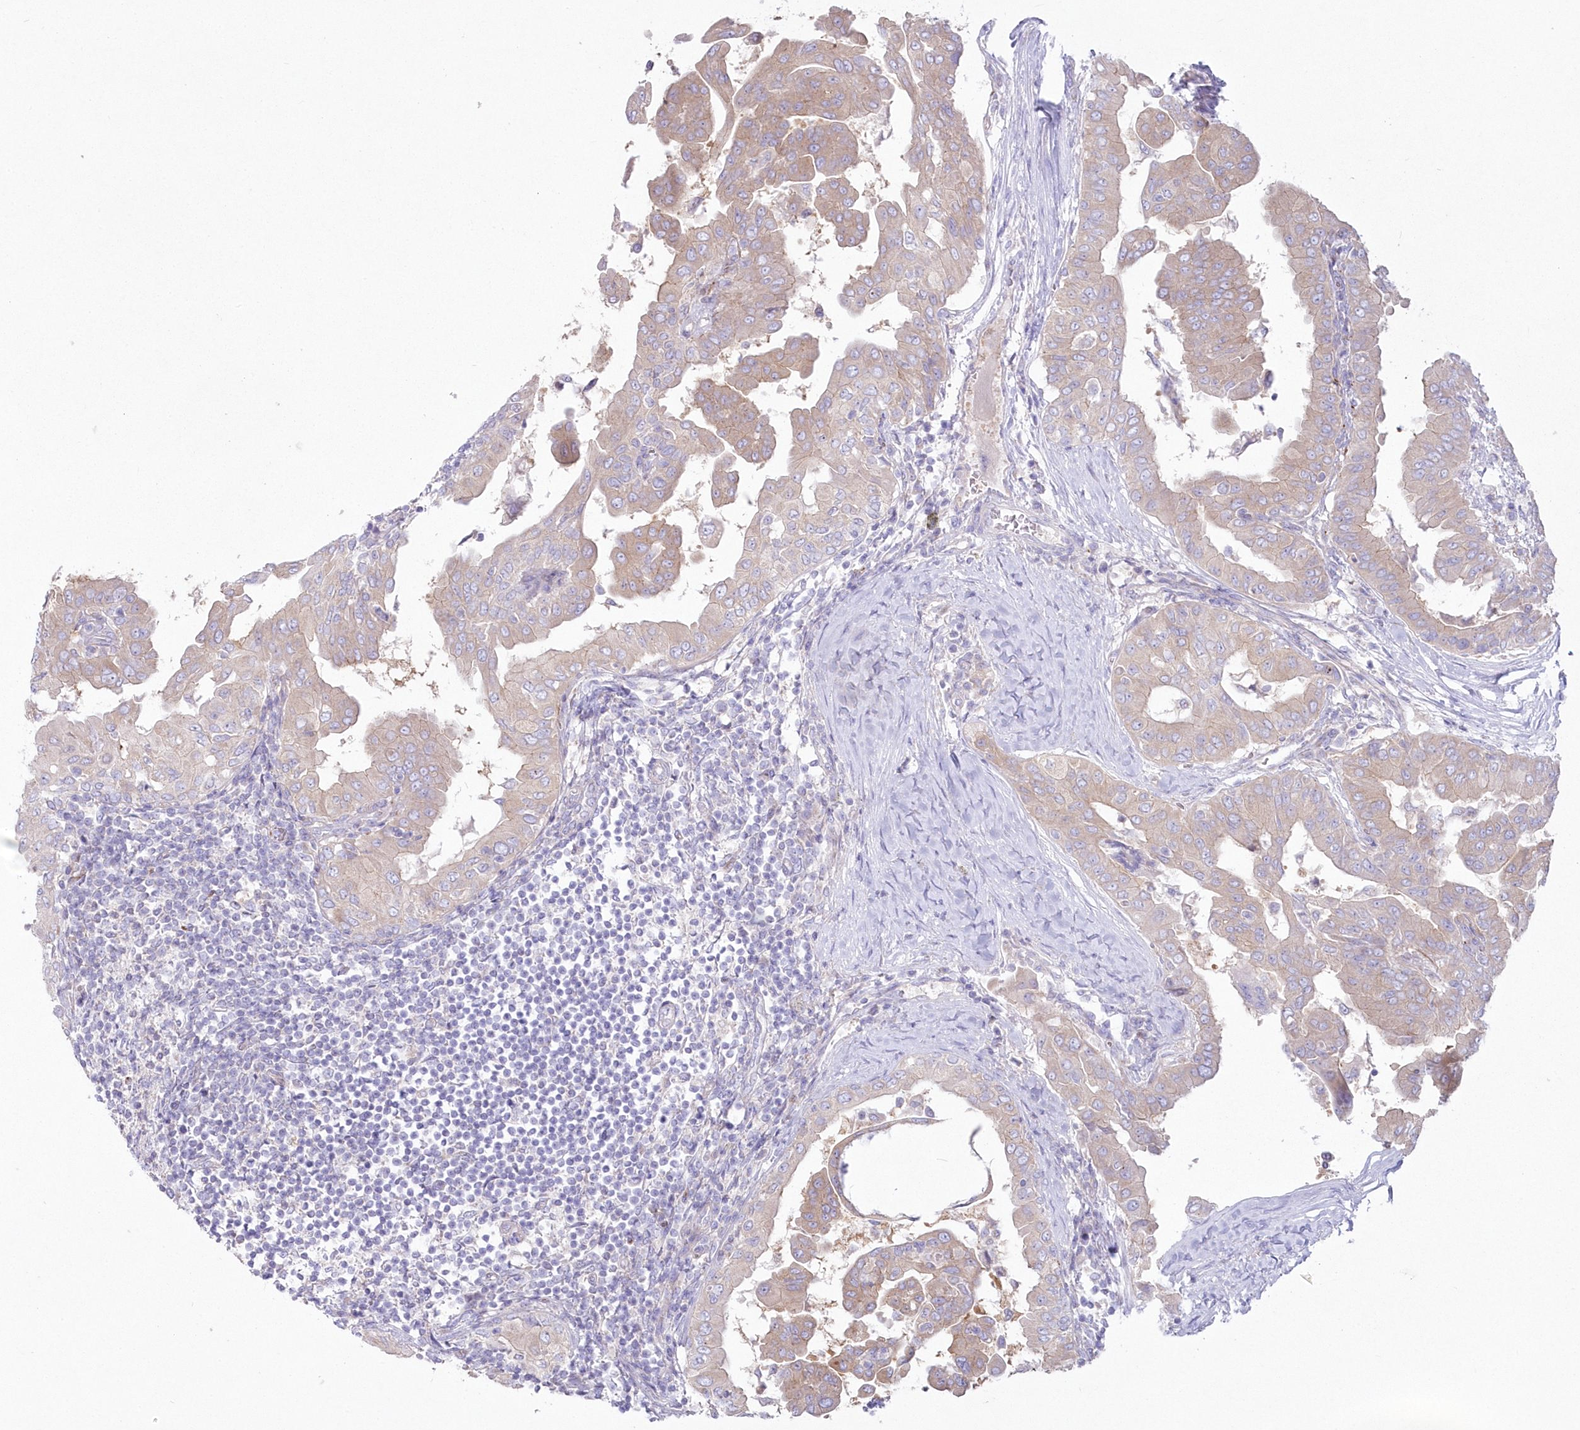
{"staining": {"intensity": "weak", "quantity": ">75%", "location": "cytoplasmic/membranous"}, "tissue": "thyroid cancer", "cell_type": "Tumor cells", "image_type": "cancer", "snomed": [{"axis": "morphology", "description": "Papillary adenocarcinoma, NOS"}, {"axis": "topography", "description": "Thyroid gland"}], "caption": "Thyroid cancer was stained to show a protein in brown. There is low levels of weak cytoplasmic/membranous staining in about >75% of tumor cells. The staining is performed using DAB (3,3'-diaminobenzidine) brown chromogen to label protein expression. The nuclei are counter-stained blue using hematoxylin.", "gene": "ZNF843", "patient": {"sex": "male", "age": 33}}